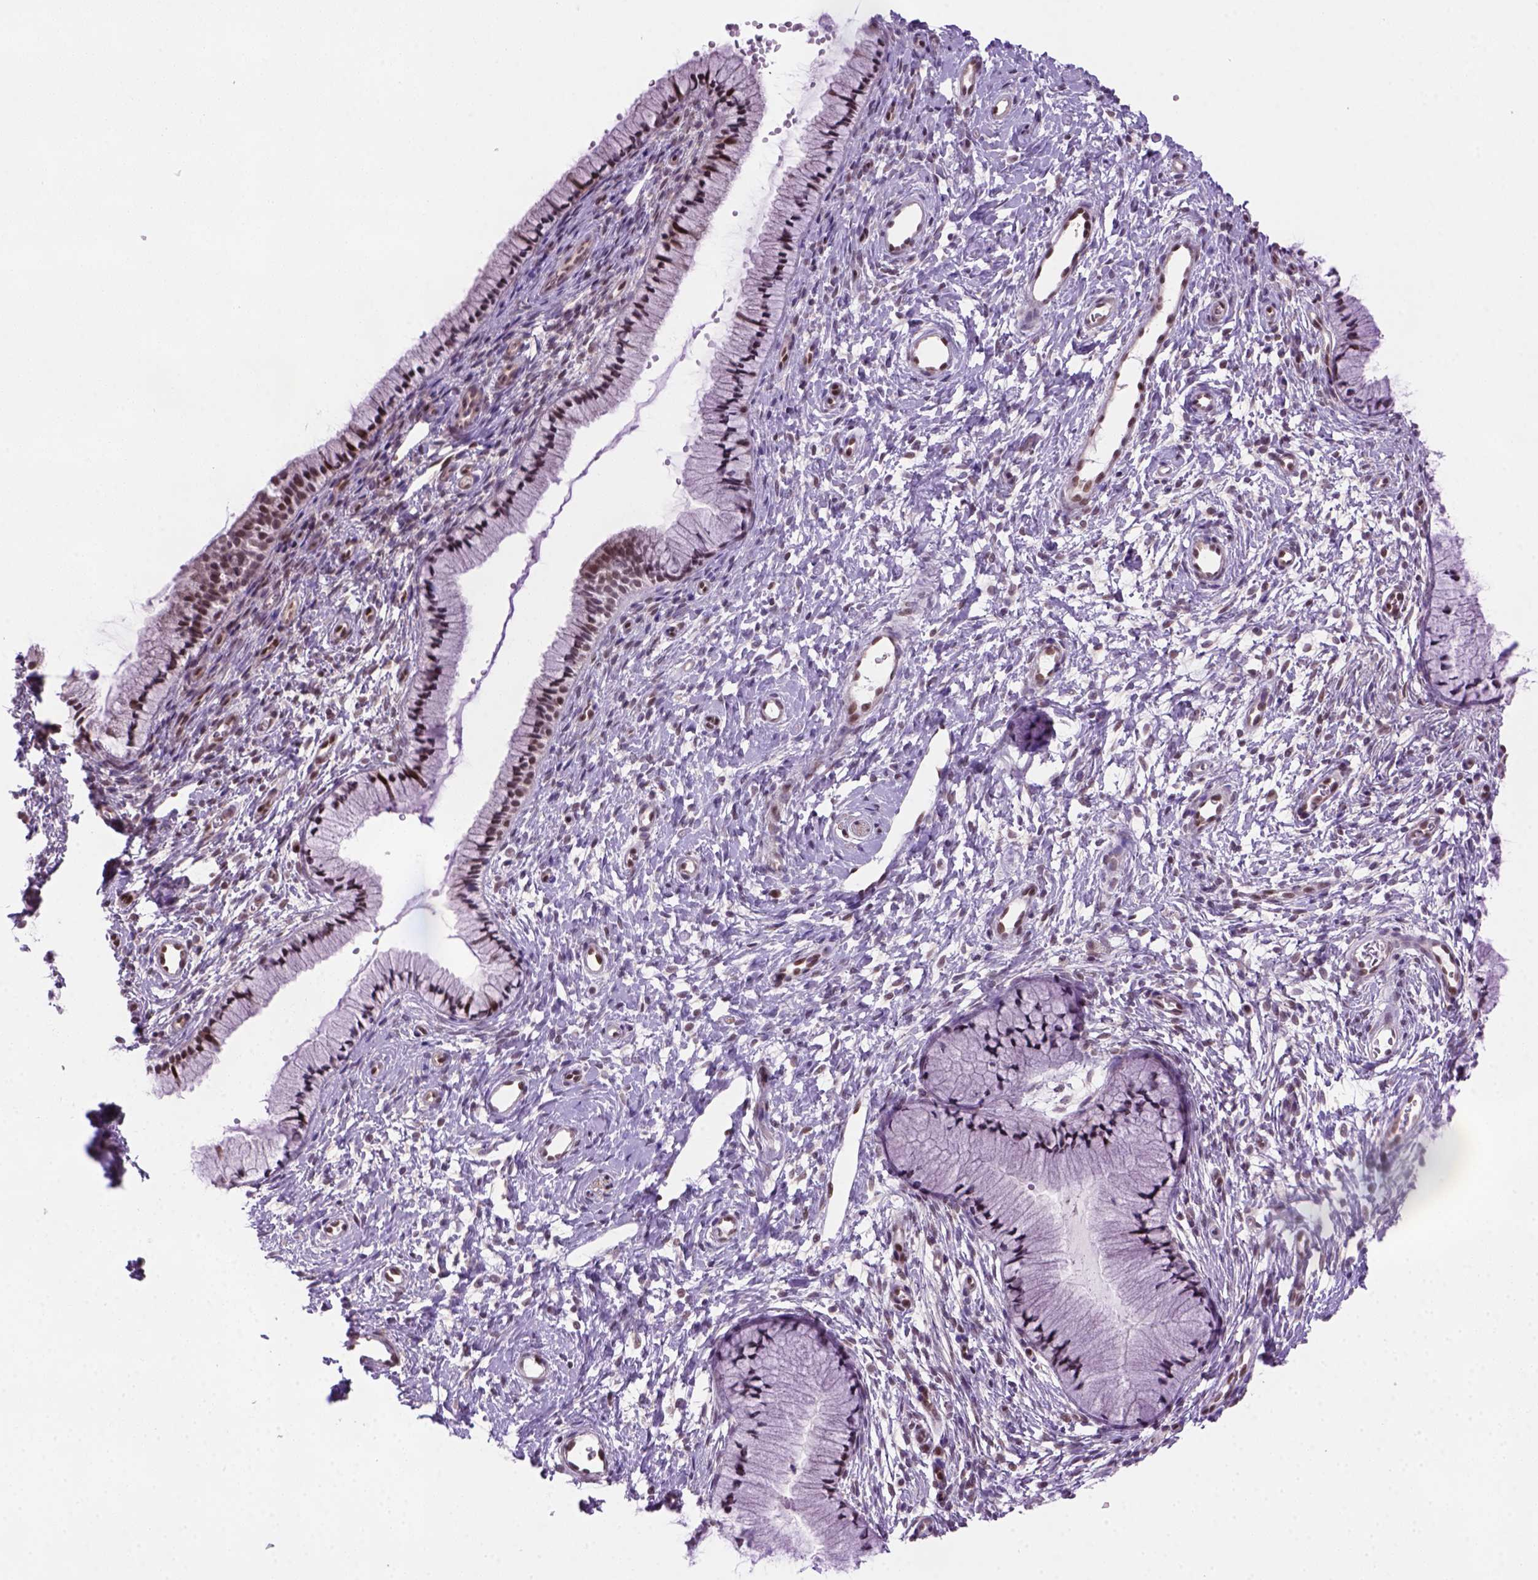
{"staining": {"intensity": "negative", "quantity": "none", "location": "none"}, "tissue": "cervix", "cell_type": "Glandular cells", "image_type": "normal", "snomed": [{"axis": "morphology", "description": "Normal tissue, NOS"}, {"axis": "topography", "description": "Cervix"}], "caption": "Immunohistochemistry photomicrograph of benign human cervix stained for a protein (brown), which exhibits no expression in glandular cells. Nuclei are stained in blue.", "gene": "MGMT", "patient": {"sex": "female", "age": 36}}